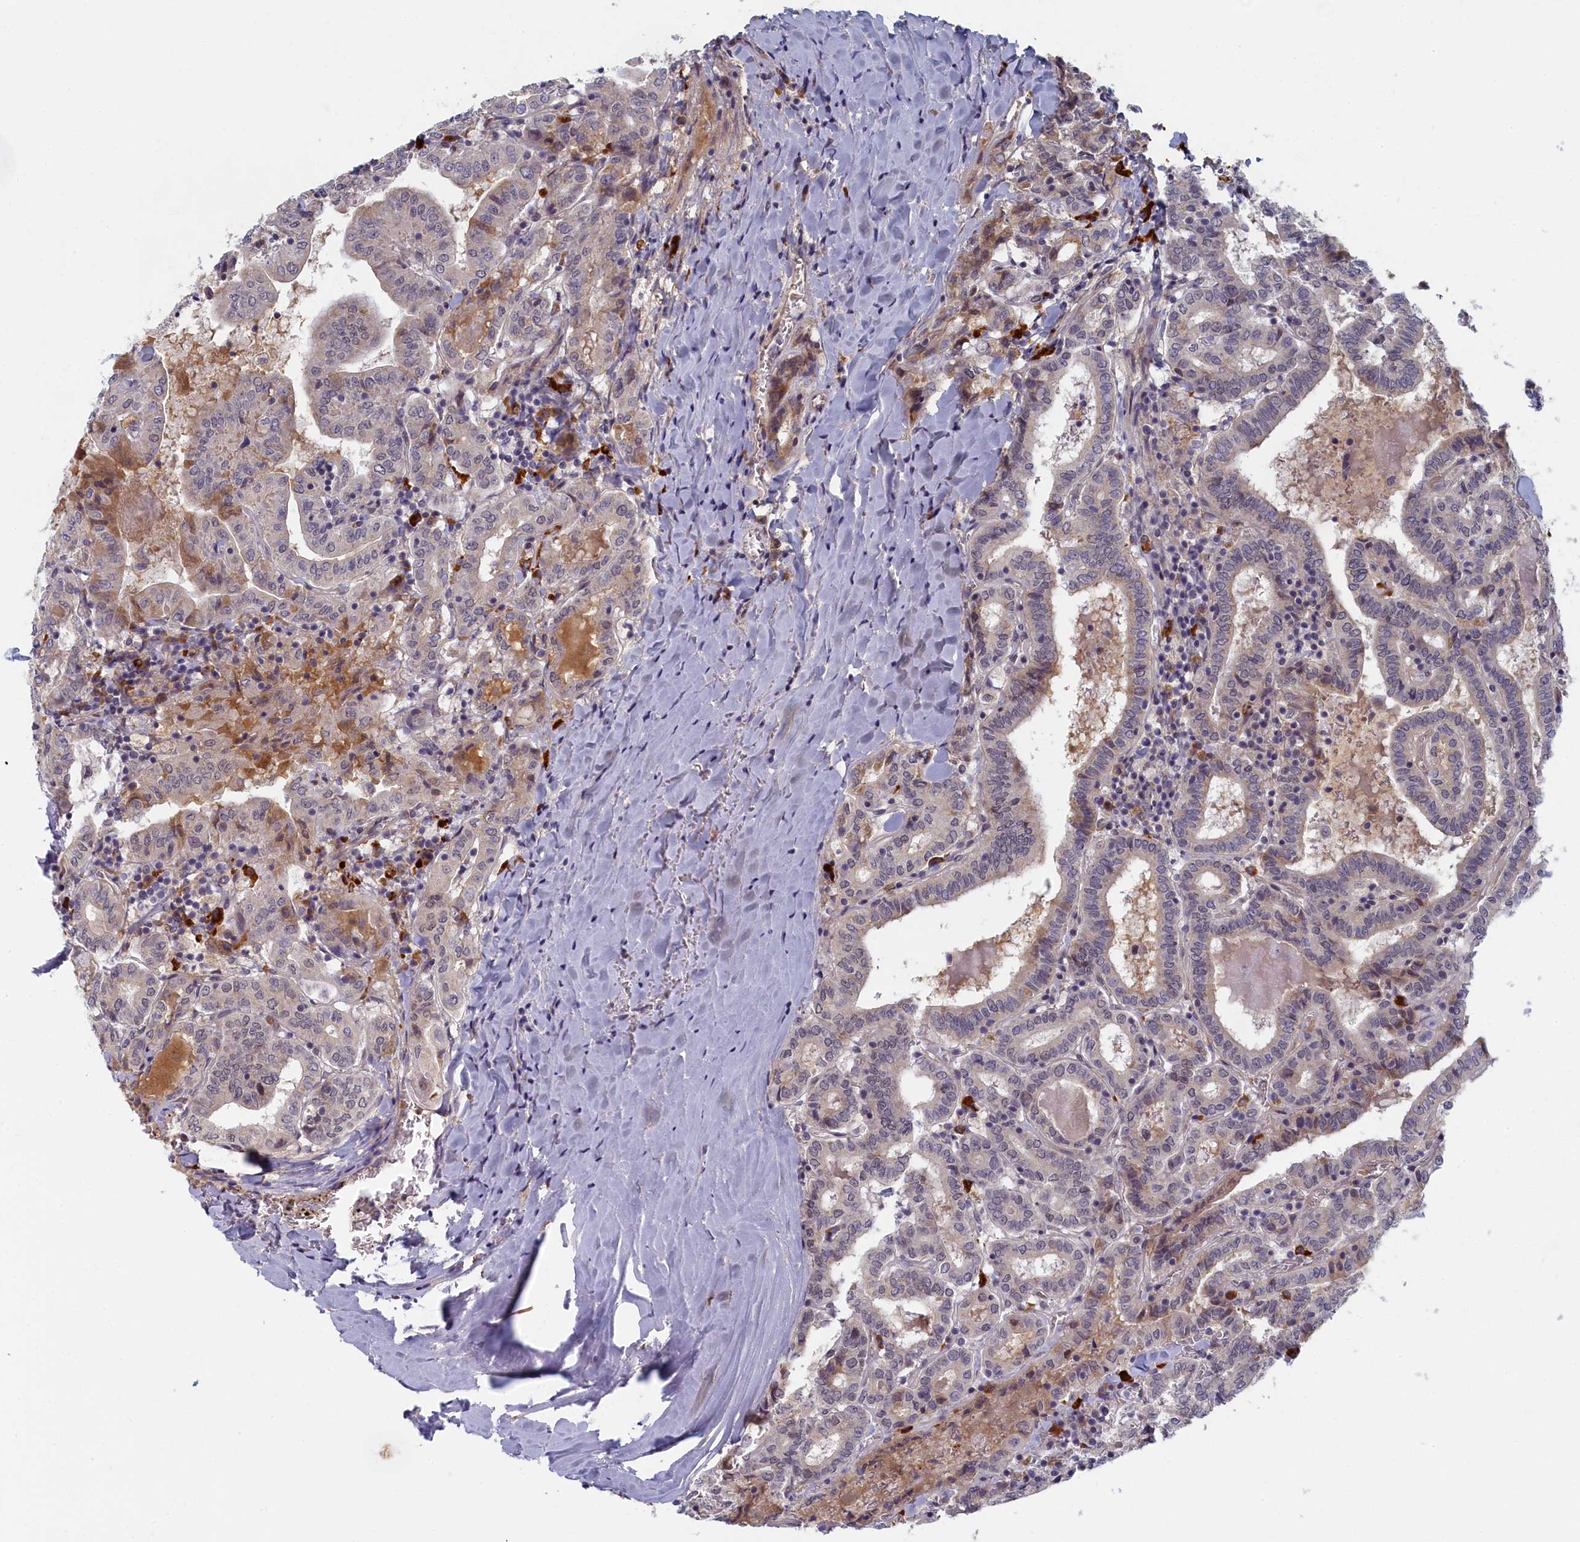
{"staining": {"intensity": "weak", "quantity": "<25%", "location": "cytoplasmic/membranous"}, "tissue": "thyroid cancer", "cell_type": "Tumor cells", "image_type": "cancer", "snomed": [{"axis": "morphology", "description": "Papillary adenocarcinoma, NOS"}, {"axis": "topography", "description": "Thyroid gland"}], "caption": "Human thyroid cancer (papillary adenocarcinoma) stained for a protein using immunohistochemistry (IHC) demonstrates no positivity in tumor cells.", "gene": "DNAJC17", "patient": {"sex": "female", "age": 72}}